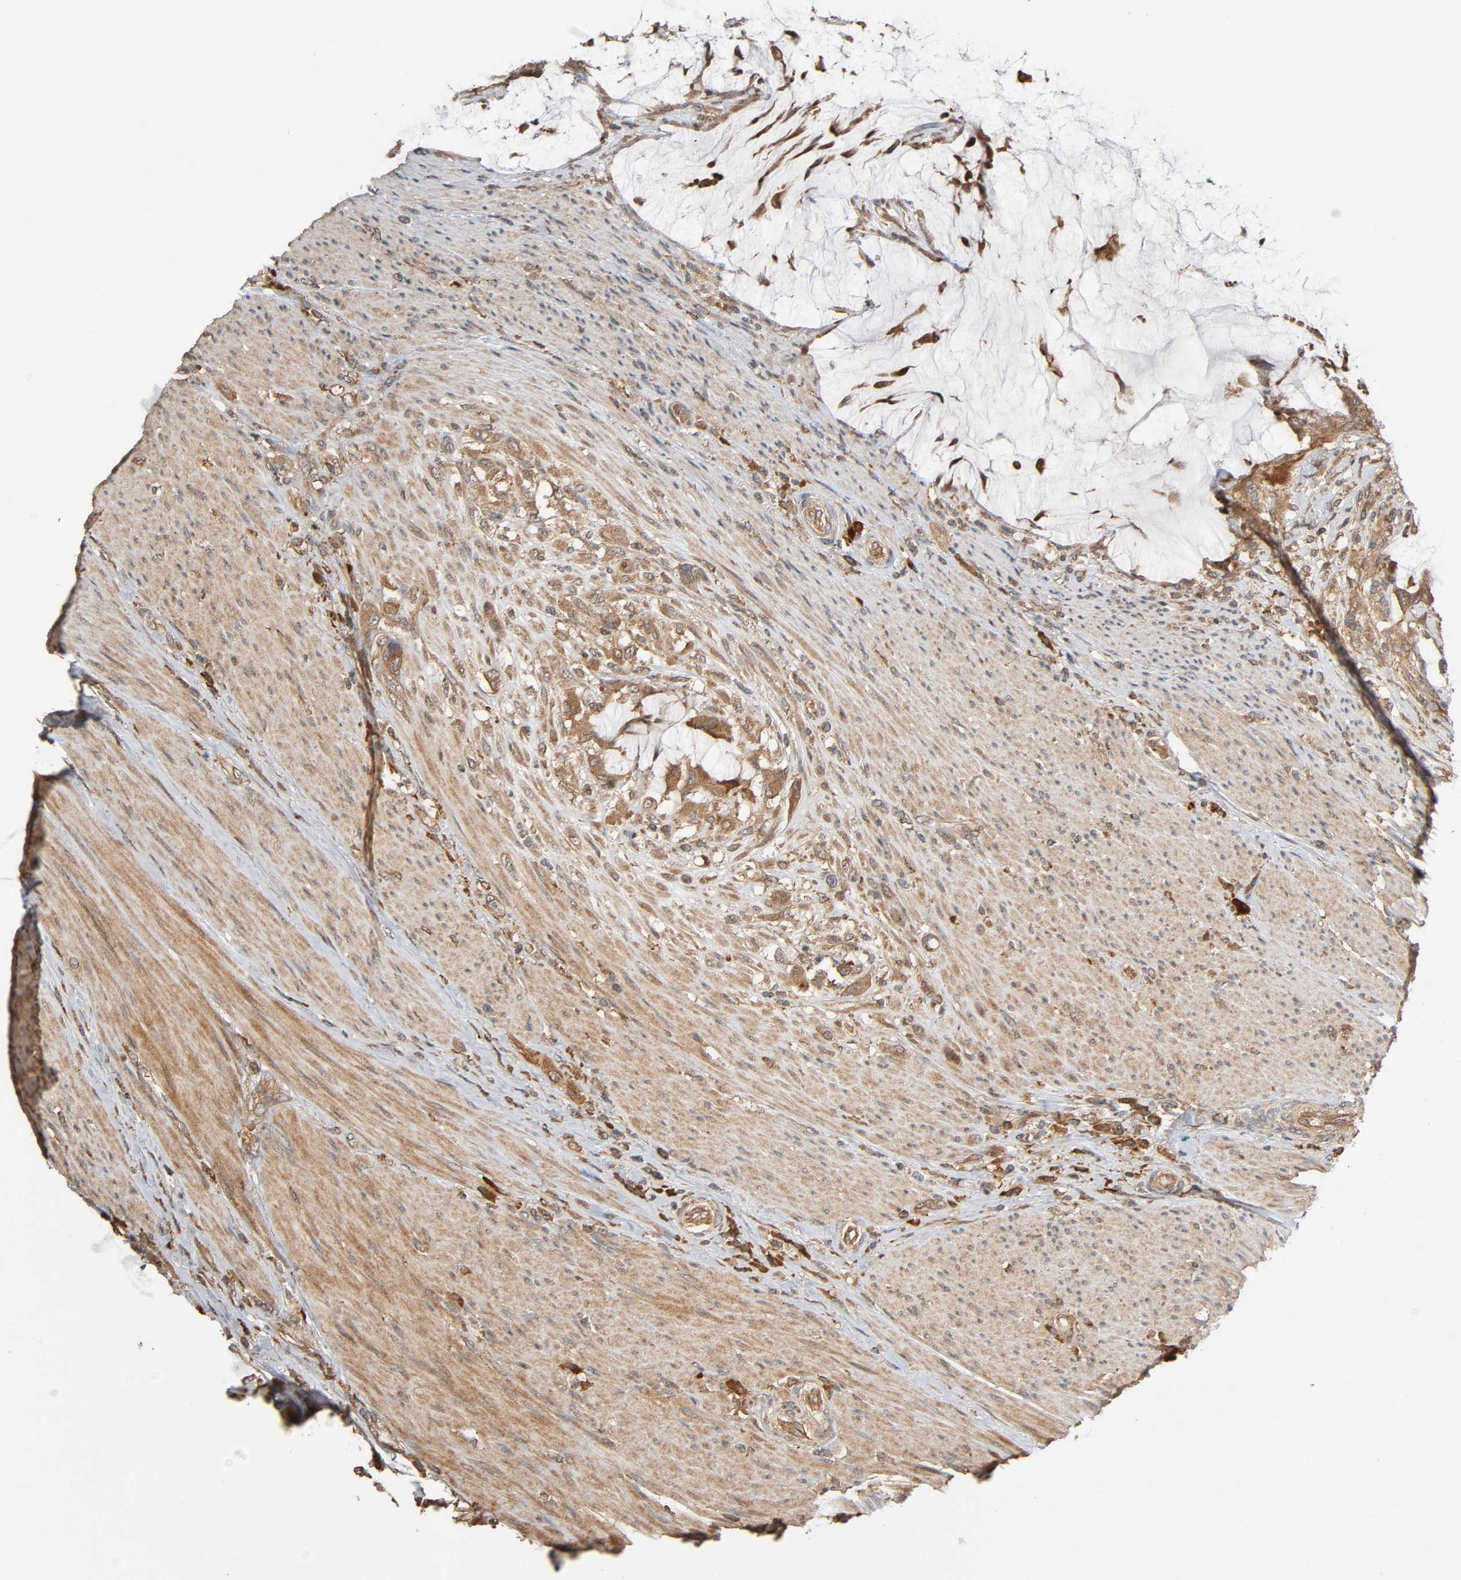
{"staining": {"intensity": "moderate", "quantity": ">75%", "location": "cytoplasmic/membranous"}, "tissue": "colorectal cancer", "cell_type": "Tumor cells", "image_type": "cancer", "snomed": [{"axis": "morphology", "description": "Adenocarcinoma, NOS"}, {"axis": "topography", "description": "Rectum"}], "caption": "Moderate cytoplasmic/membranous protein positivity is seen in about >75% of tumor cells in colorectal cancer (adenocarcinoma).", "gene": "MAP3K8", "patient": {"sex": "female", "age": 77}}